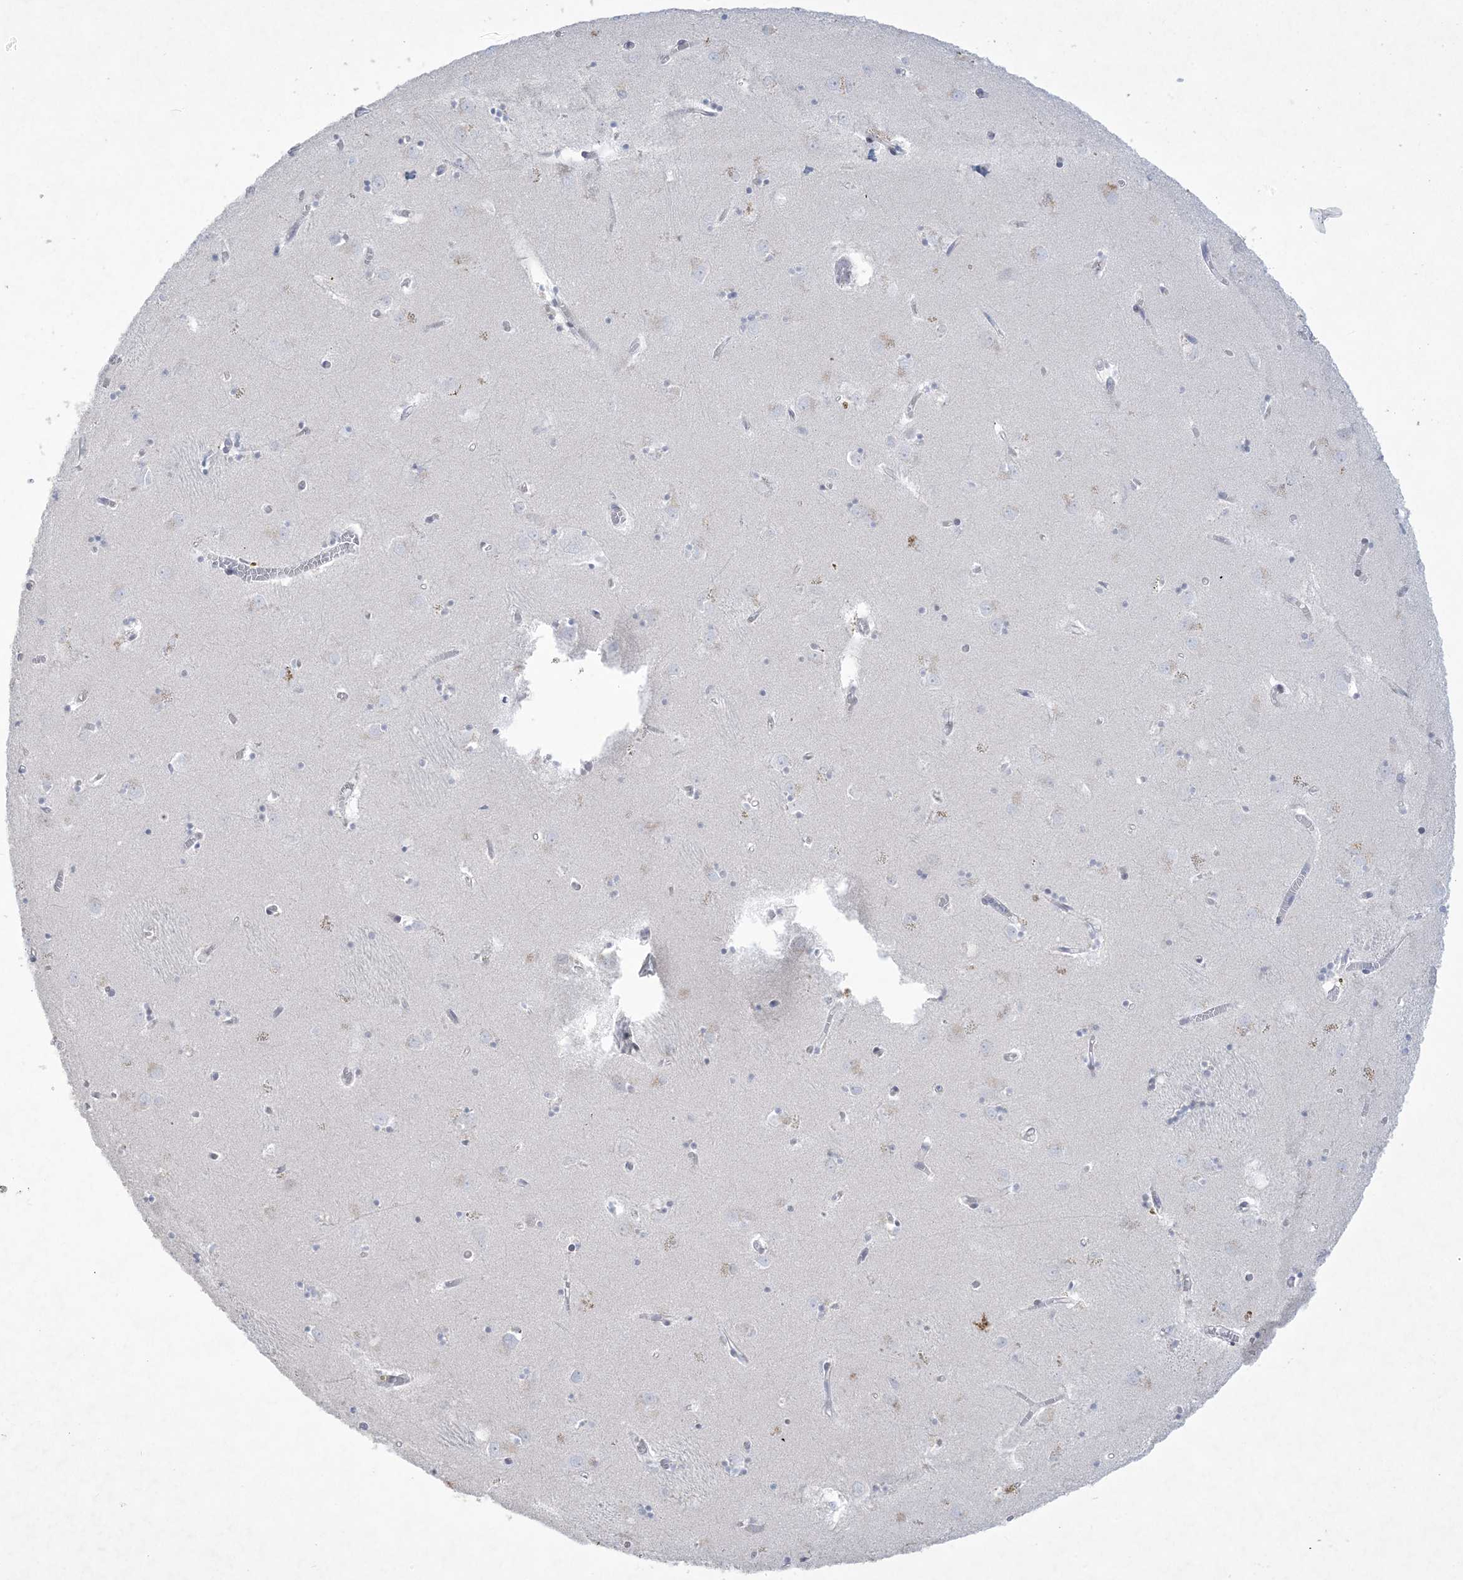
{"staining": {"intensity": "negative", "quantity": "none", "location": "none"}, "tissue": "caudate", "cell_type": "Glial cells", "image_type": "normal", "snomed": [{"axis": "morphology", "description": "Normal tissue, NOS"}, {"axis": "topography", "description": "Lateral ventricle wall"}], "caption": "A histopathology image of caudate stained for a protein exhibits no brown staining in glial cells. The staining is performed using DAB (3,3'-diaminobenzidine) brown chromogen with nuclei counter-stained in using hematoxylin.", "gene": "HOMEZ", "patient": {"sex": "male", "age": 70}}